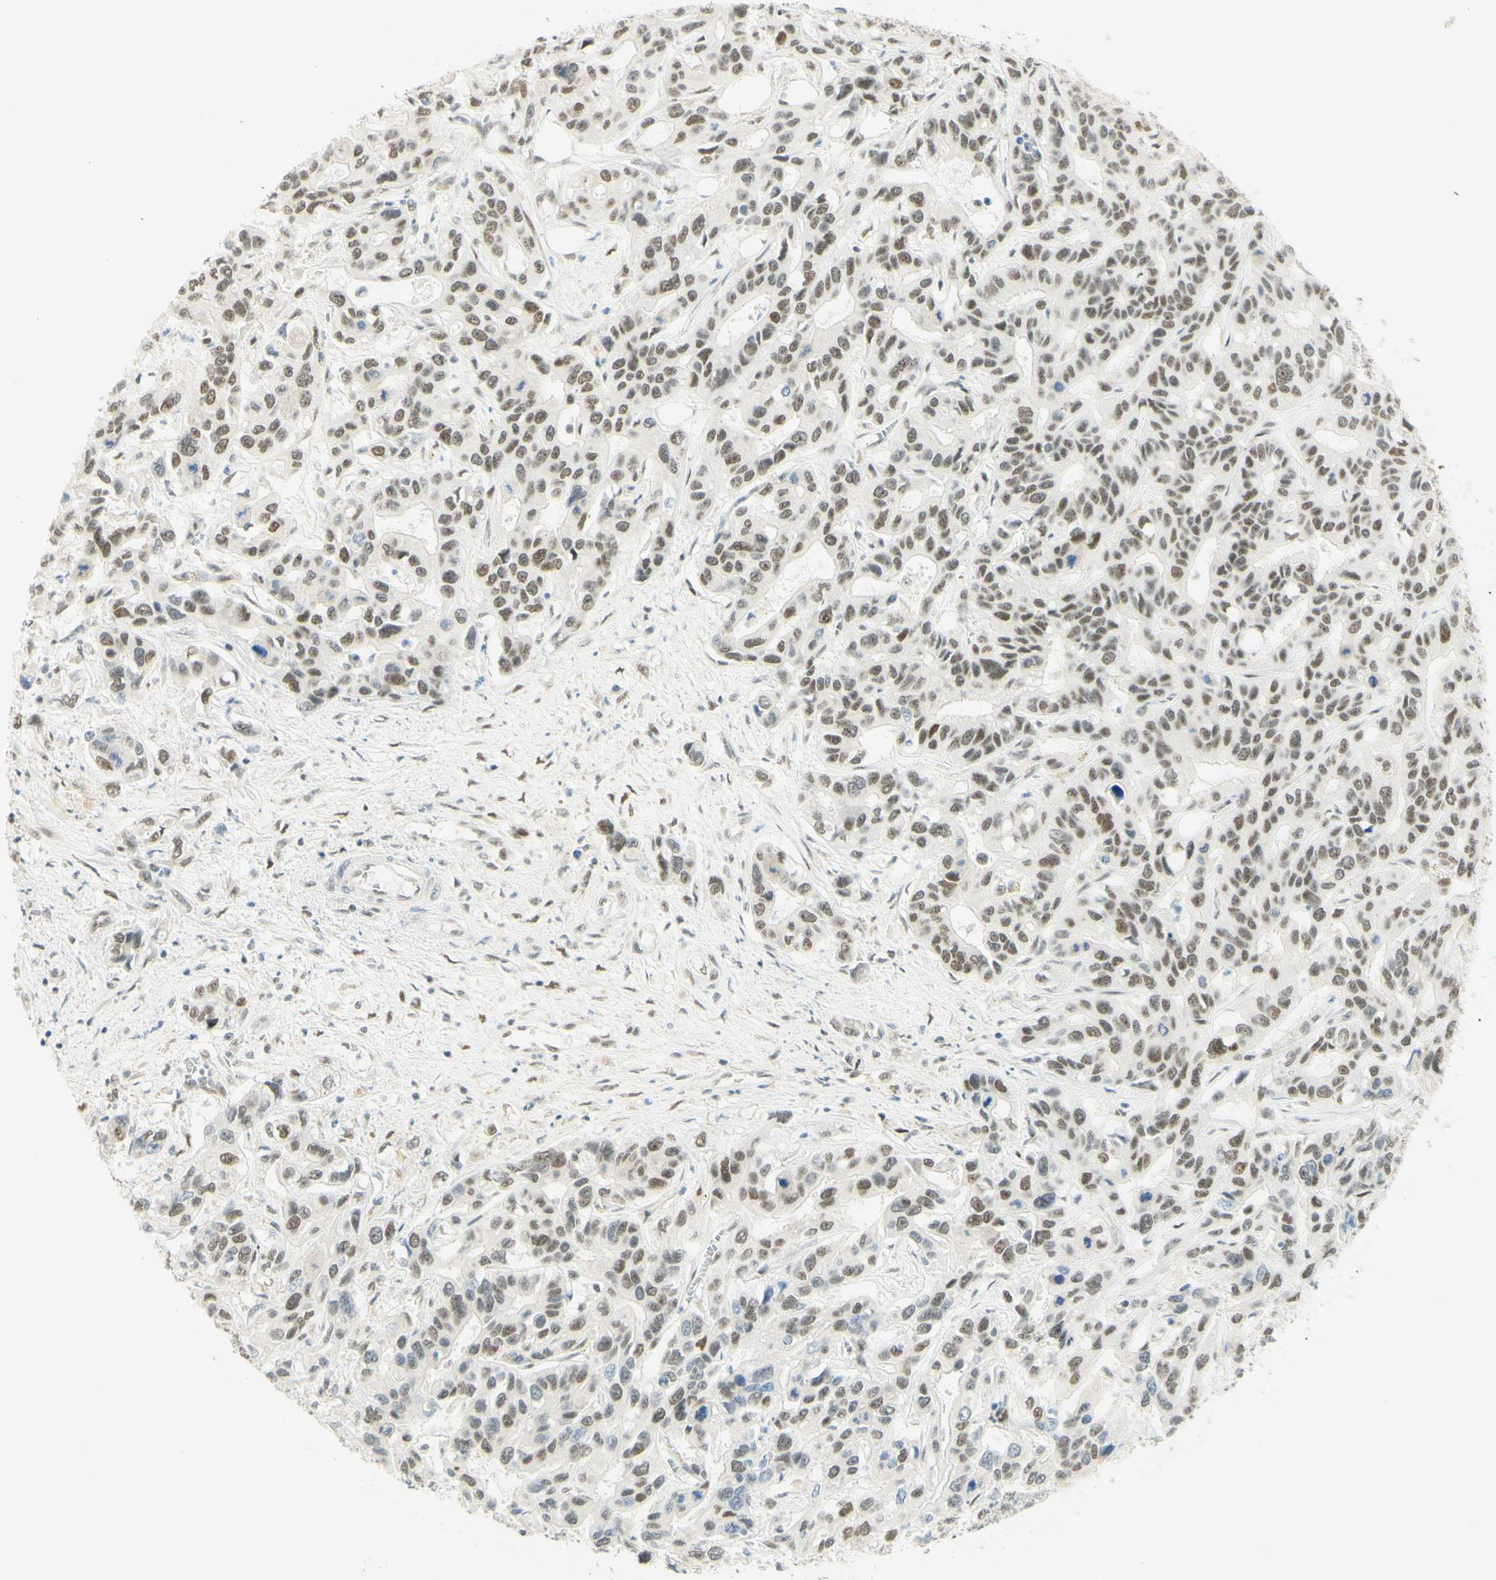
{"staining": {"intensity": "weak", "quantity": "25%-75%", "location": "nuclear"}, "tissue": "liver cancer", "cell_type": "Tumor cells", "image_type": "cancer", "snomed": [{"axis": "morphology", "description": "Cholangiocarcinoma"}, {"axis": "topography", "description": "Liver"}], "caption": "This histopathology image exhibits immunohistochemistry staining of liver cholangiocarcinoma, with low weak nuclear staining in approximately 25%-75% of tumor cells.", "gene": "PMS2", "patient": {"sex": "female", "age": 65}}